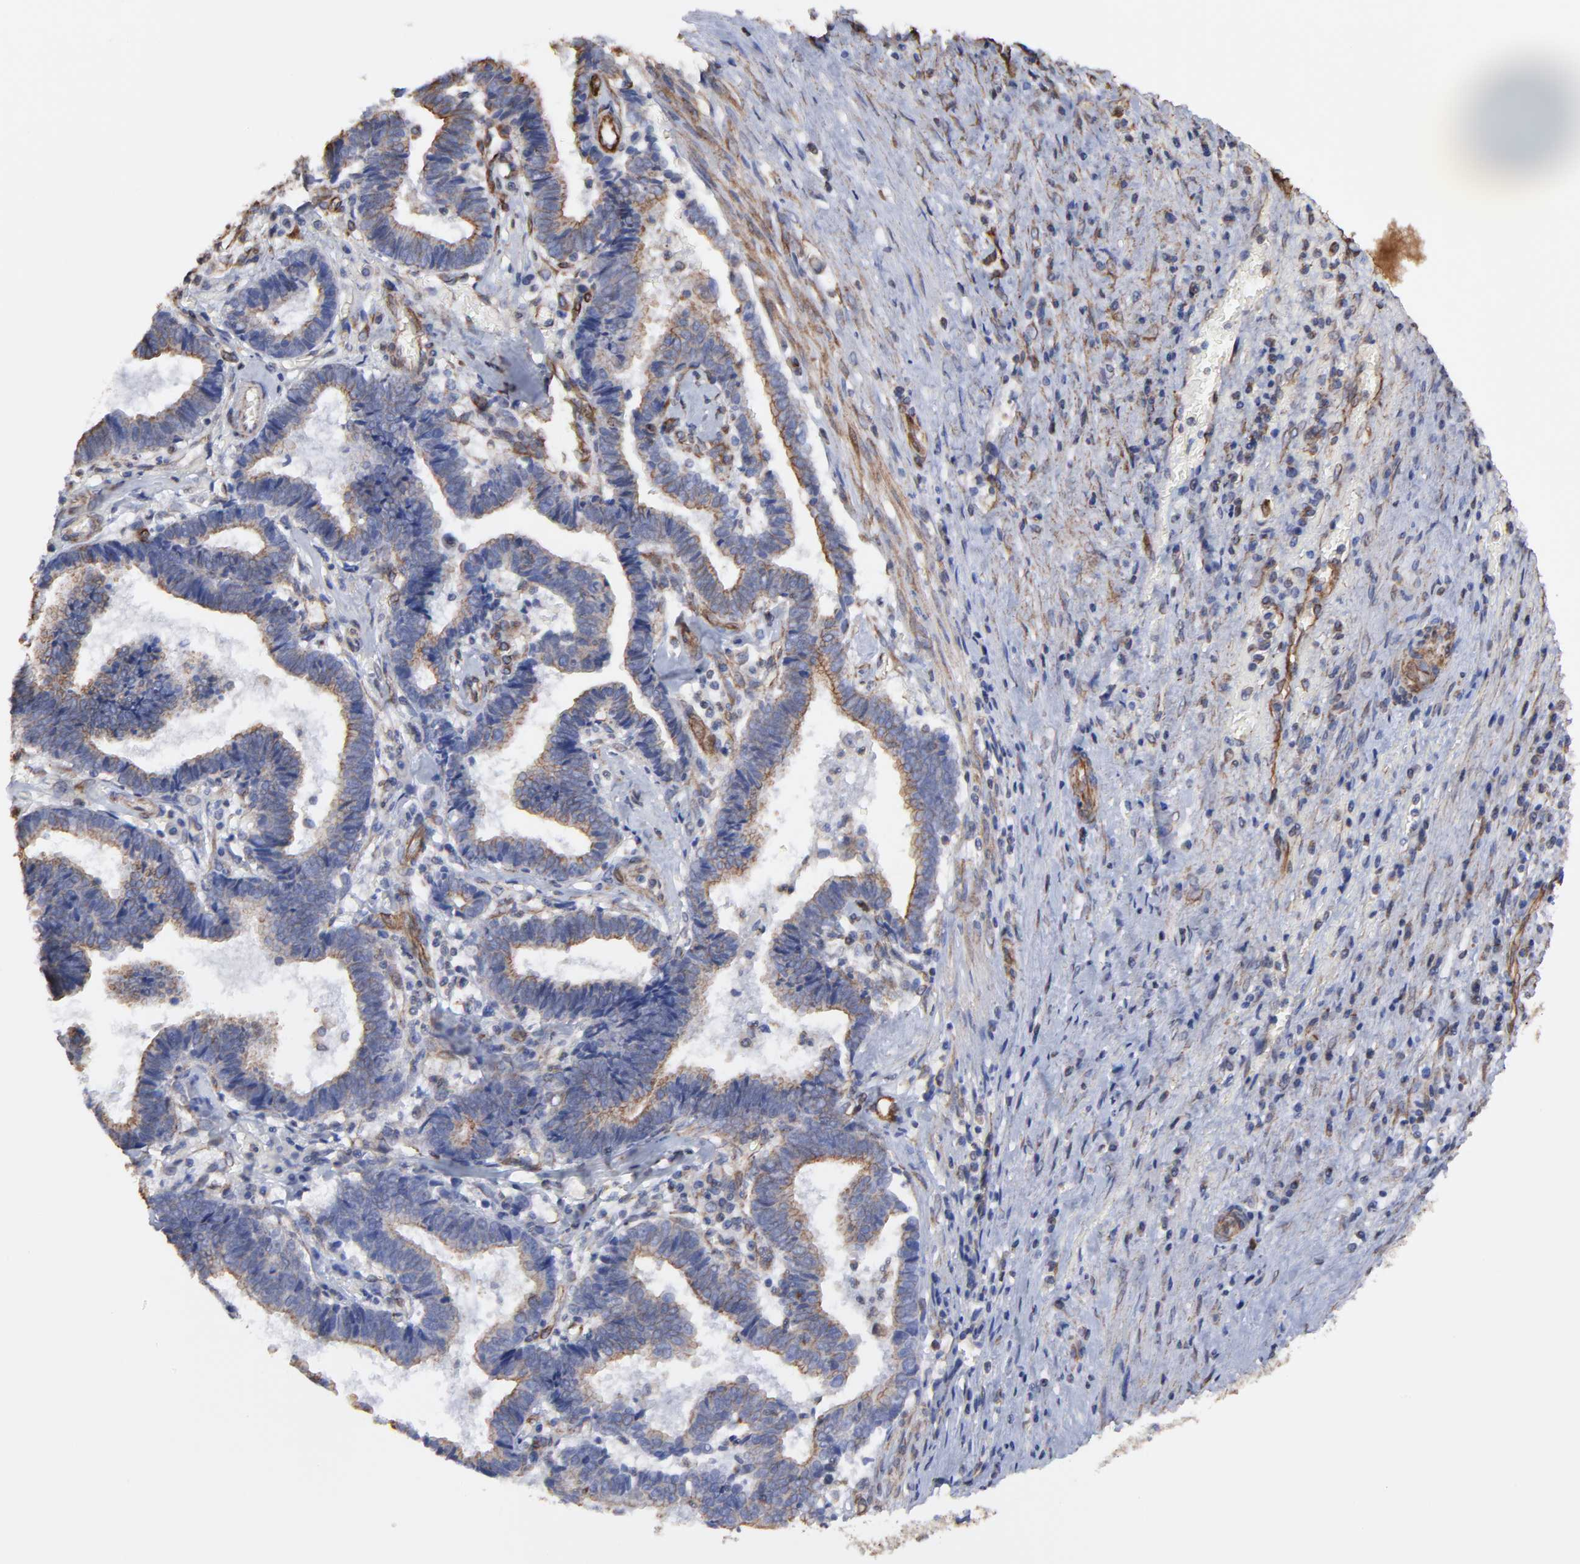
{"staining": {"intensity": "weak", "quantity": ">75%", "location": "cytoplasmic/membranous"}, "tissue": "liver cancer", "cell_type": "Tumor cells", "image_type": "cancer", "snomed": [{"axis": "morphology", "description": "Cholangiocarcinoma"}, {"axis": "topography", "description": "Liver"}], "caption": "Liver cancer was stained to show a protein in brown. There is low levels of weak cytoplasmic/membranous staining in about >75% of tumor cells.", "gene": "LRCH2", "patient": {"sex": "male", "age": 57}}